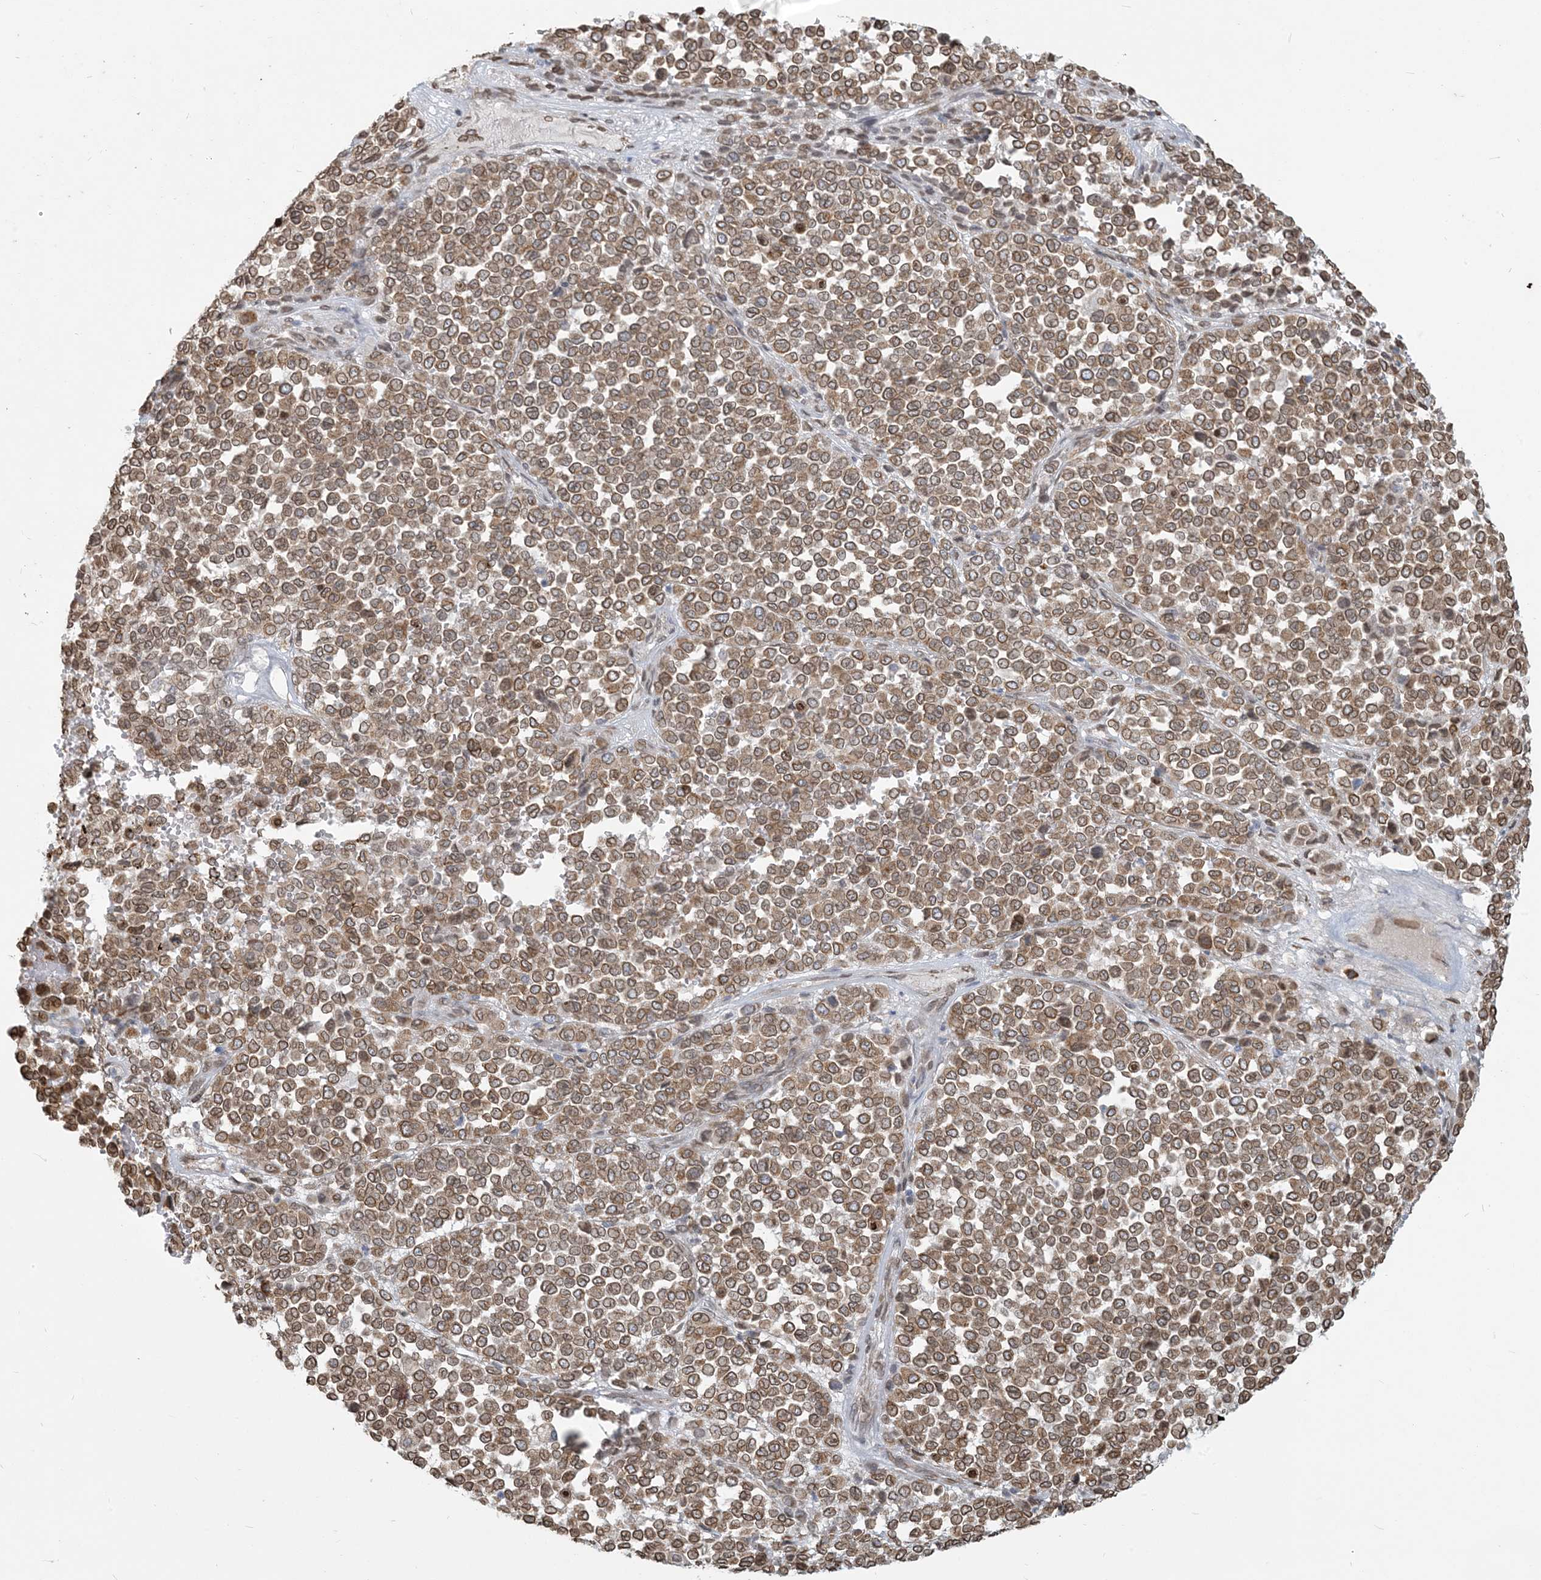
{"staining": {"intensity": "moderate", "quantity": ">75%", "location": "cytoplasmic/membranous,nuclear"}, "tissue": "melanoma", "cell_type": "Tumor cells", "image_type": "cancer", "snomed": [{"axis": "morphology", "description": "Malignant melanoma, Metastatic site"}, {"axis": "topography", "description": "Pancreas"}], "caption": "Immunohistochemical staining of malignant melanoma (metastatic site) demonstrates medium levels of moderate cytoplasmic/membranous and nuclear staining in about >75% of tumor cells.", "gene": "WWP1", "patient": {"sex": "female", "age": 30}}